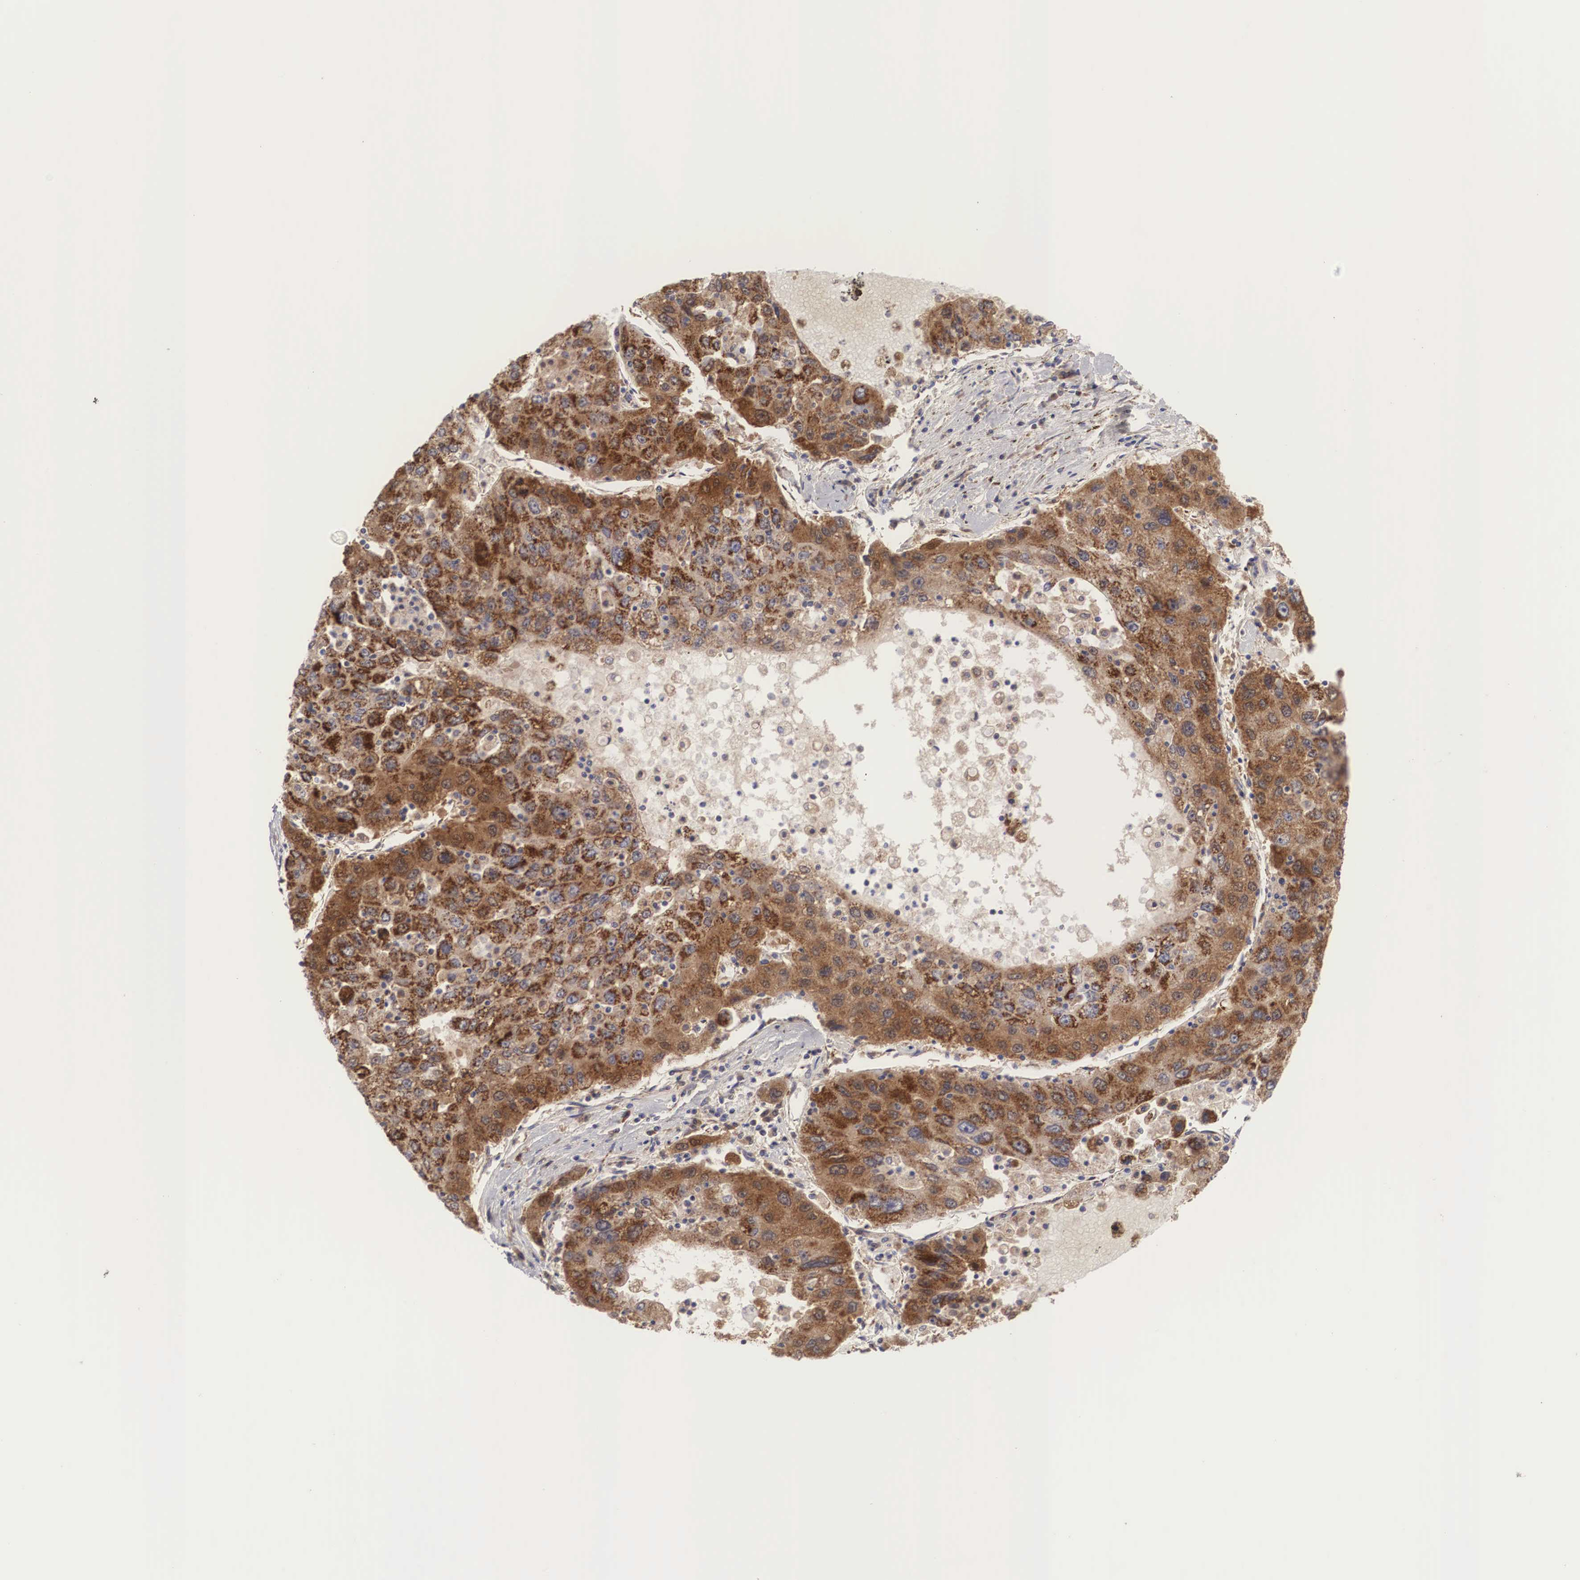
{"staining": {"intensity": "strong", "quantity": ">75%", "location": "cytoplasmic/membranous"}, "tissue": "liver cancer", "cell_type": "Tumor cells", "image_type": "cancer", "snomed": [{"axis": "morphology", "description": "Carcinoma, Hepatocellular, NOS"}, {"axis": "topography", "description": "Liver"}], "caption": "Liver cancer stained with IHC demonstrates strong cytoplasmic/membranous positivity in approximately >75% of tumor cells.", "gene": "XPNPEP3", "patient": {"sex": "male", "age": 49}}